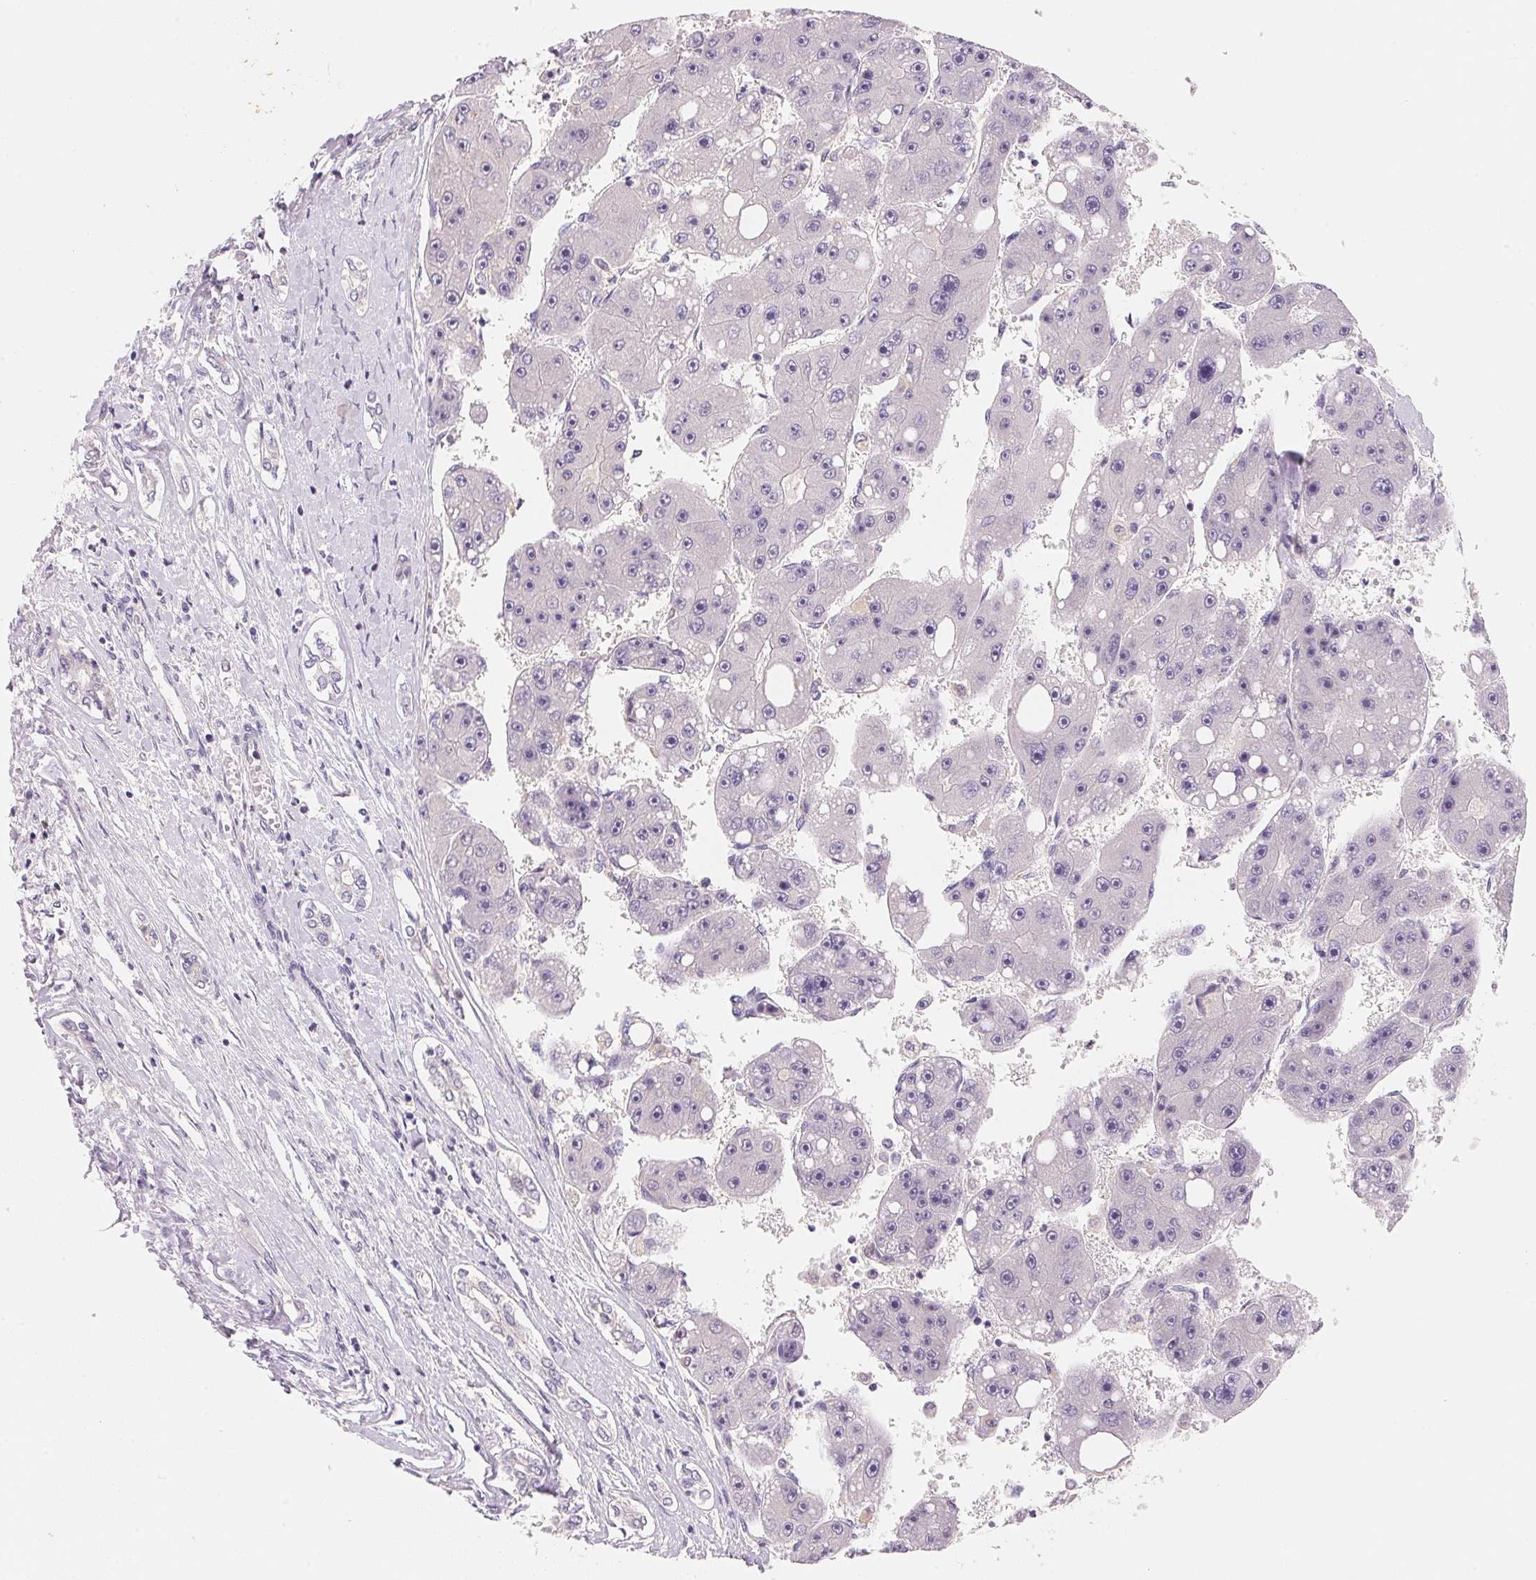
{"staining": {"intensity": "negative", "quantity": "none", "location": "none"}, "tissue": "liver cancer", "cell_type": "Tumor cells", "image_type": "cancer", "snomed": [{"axis": "morphology", "description": "Carcinoma, Hepatocellular, NOS"}, {"axis": "topography", "description": "Liver"}], "caption": "This is an immunohistochemistry histopathology image of hepatocellular carcinoma (liver). There is no positivity in tumor cells.", "gene": "MCOLN3", "patient": {"sex": "female", "age": 61}}